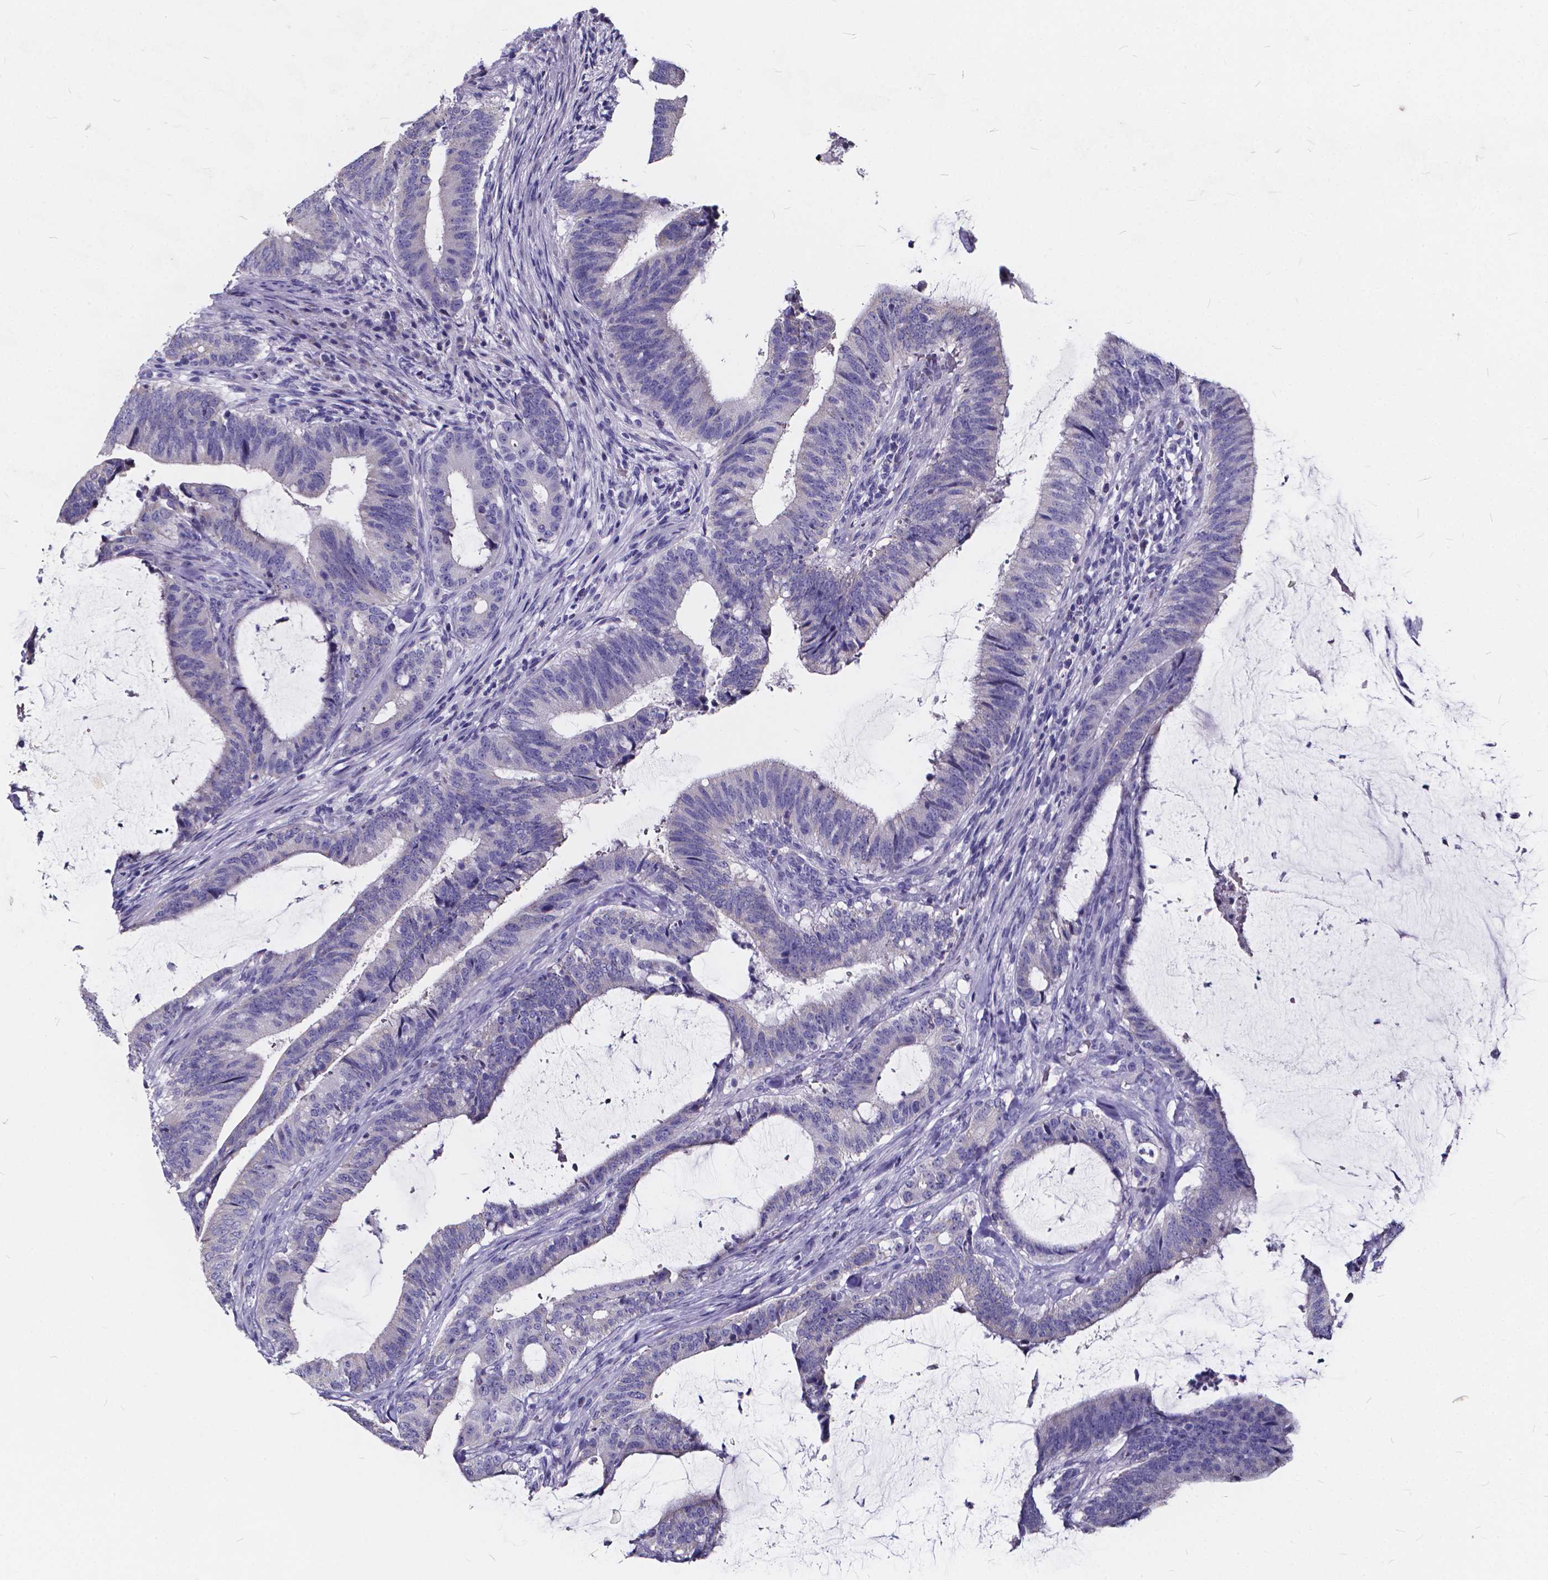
{"staining": {"intensity": "negative", "quantity": "none", "location": "none"}, "tissue": "colorectal cancer", "cell_type": "Tumor cells", "image_type": "cancer", "snomed": [{"axis": "morphology", "description": "Adenocarcinoma, NOS"}, {"axis": "topography", "description": "Colon"}], "caption": "An IHC photomicrograph of adenocarcinoma (colorectal) is shown. There is no staining in tumor cells of adenocarcinoma (colorectal). (DAB IHC with hematoxylin counter stain).", "gene": "SPEF2", "patient": {"sex": "female", "age": 43}}